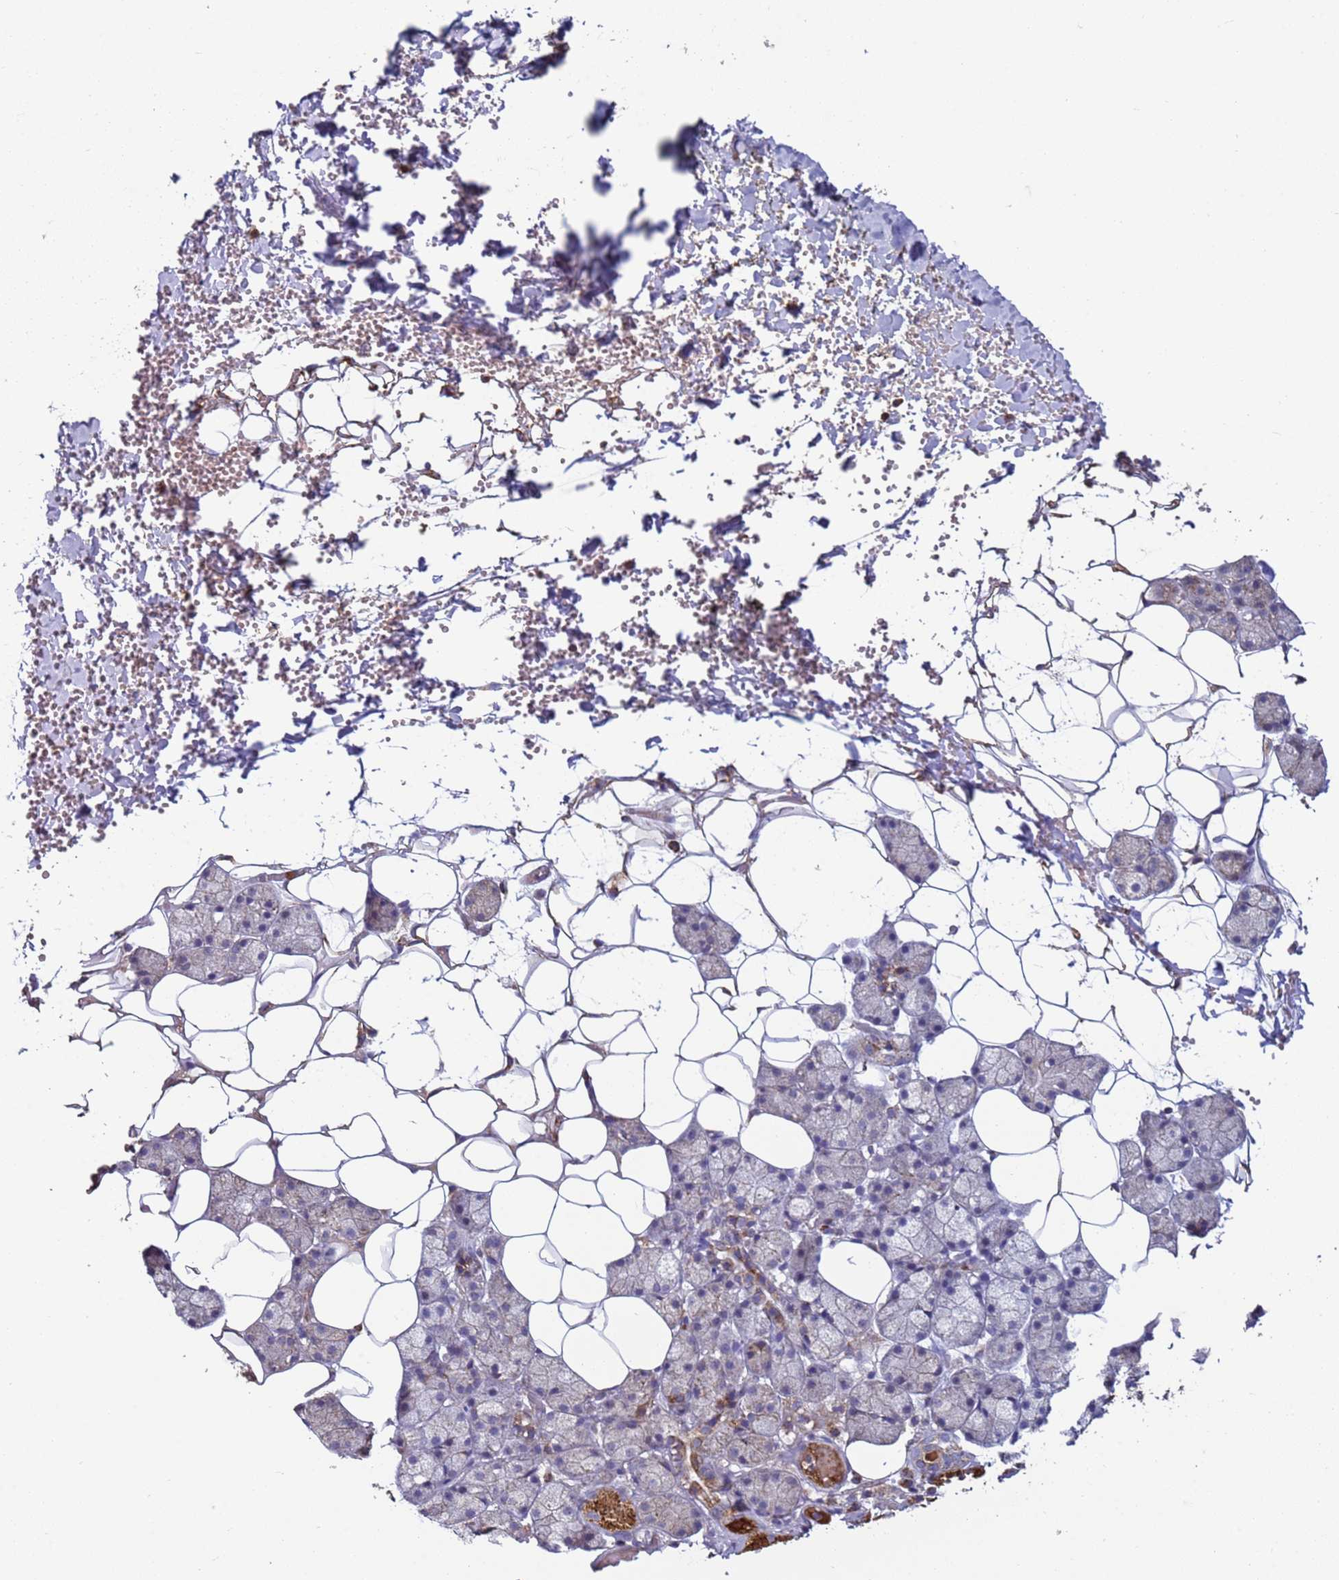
{"staining": {"intensity": "strong", "quantity": "<25%", "location": "cytoplasmic/membranous"}, "tissue": "salivary gland", "cell_type": "Glandular cells", "image_type": "normal", "snomed": [{"axis": "morphology", "description": "Normal tissue, NOS"}, {"axis": "topography", "description": "Salivary gland"}], "caption": "This is an image of immunohistochemistry staining of unremarkable salivary gland, which shows strong expression in the cytoplasmic/membranous of glandular cells.", "gene": "FBXO33", "patient": {"sex": "female", "age": 33}}